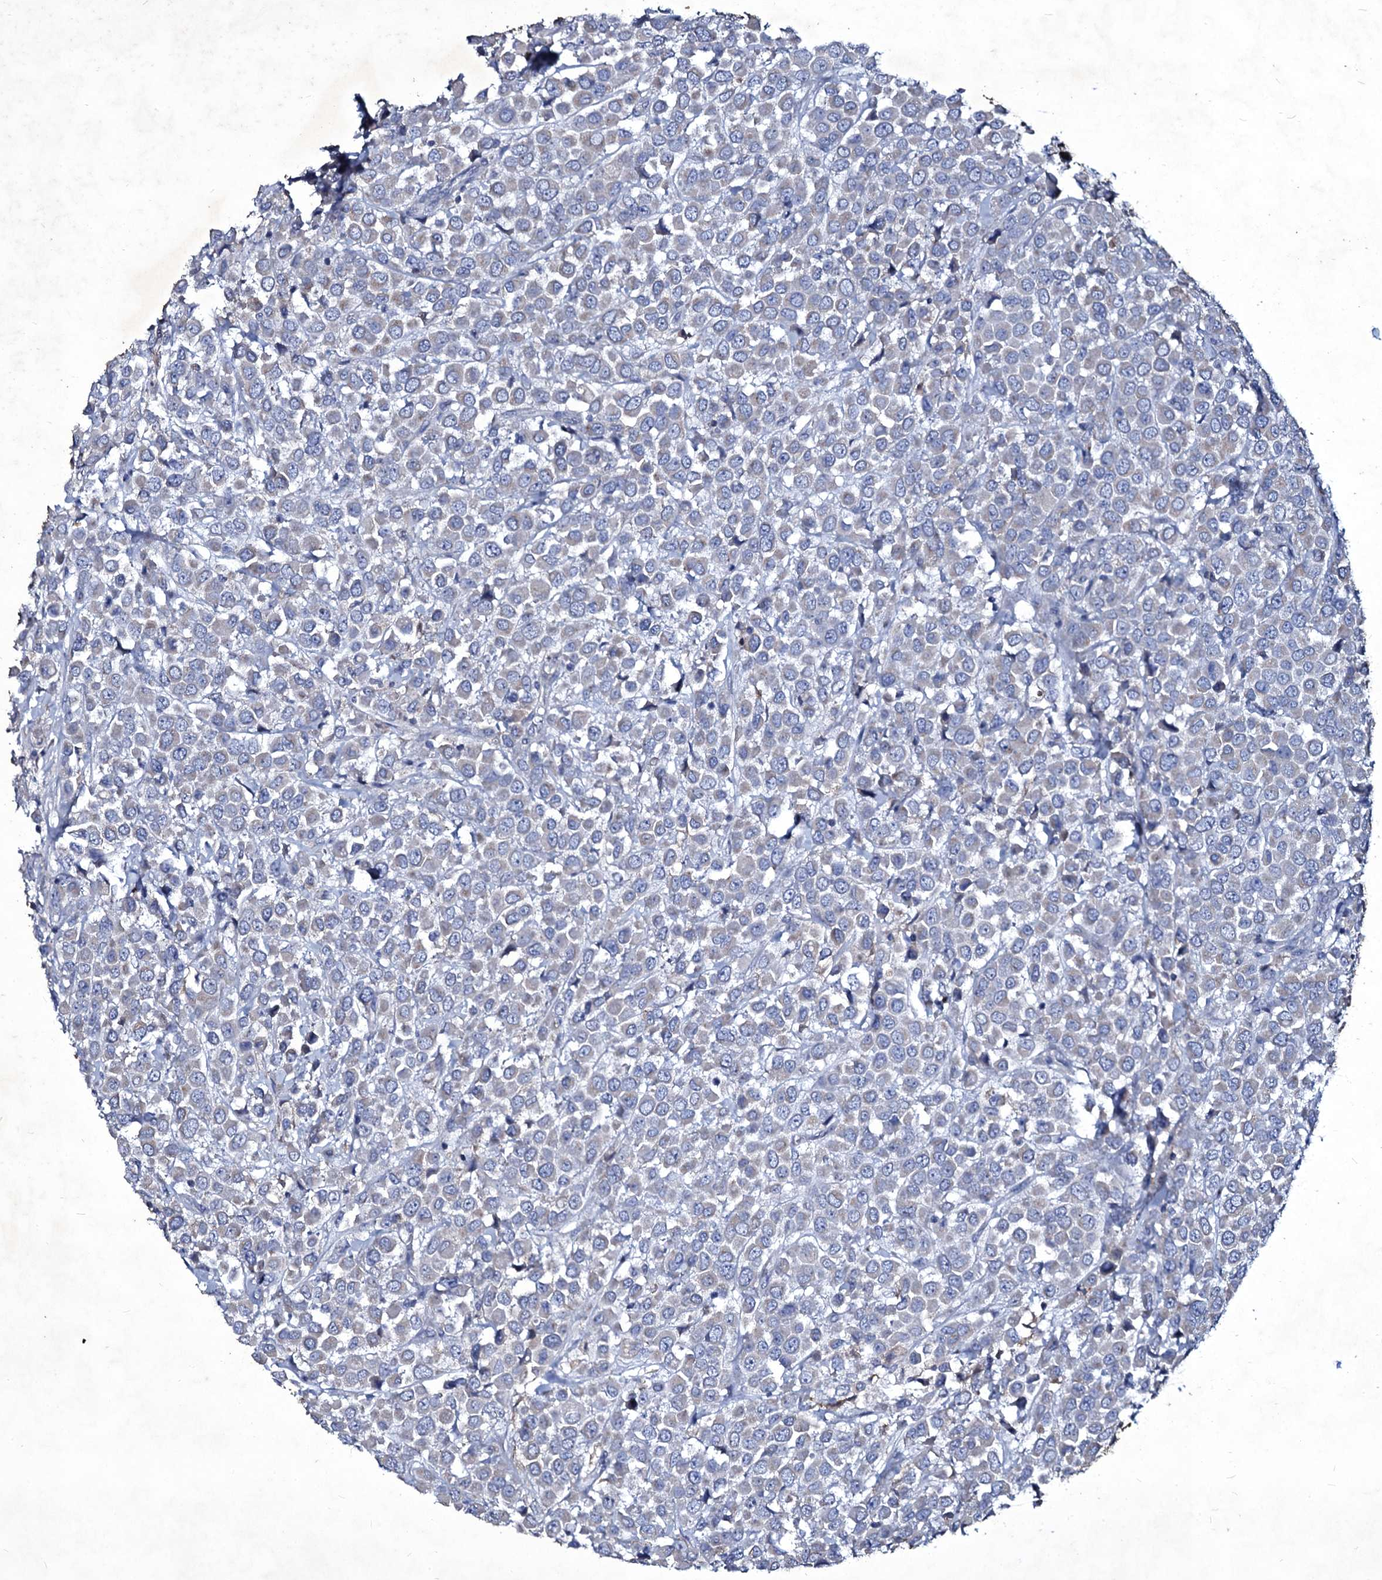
{"staining": {"intensity": "negative", "quantity": "none", "location": "none"}, "tissue": "breast cancer", "cell_type": "Tumor cells", "image_type": "cancer", "snomed": [{"axis": "morphology", "description": "Duct carcinoma"}, {"axis": "topography", "description": "Breast"}], "caption": "This is an immunohistochemistry (IHC) histopathology image of breast intraductal carcinoma. There is no positivity in tumor cells.", "gene": "SELENOT", "patient": {"sex": "female", "age": 61}}